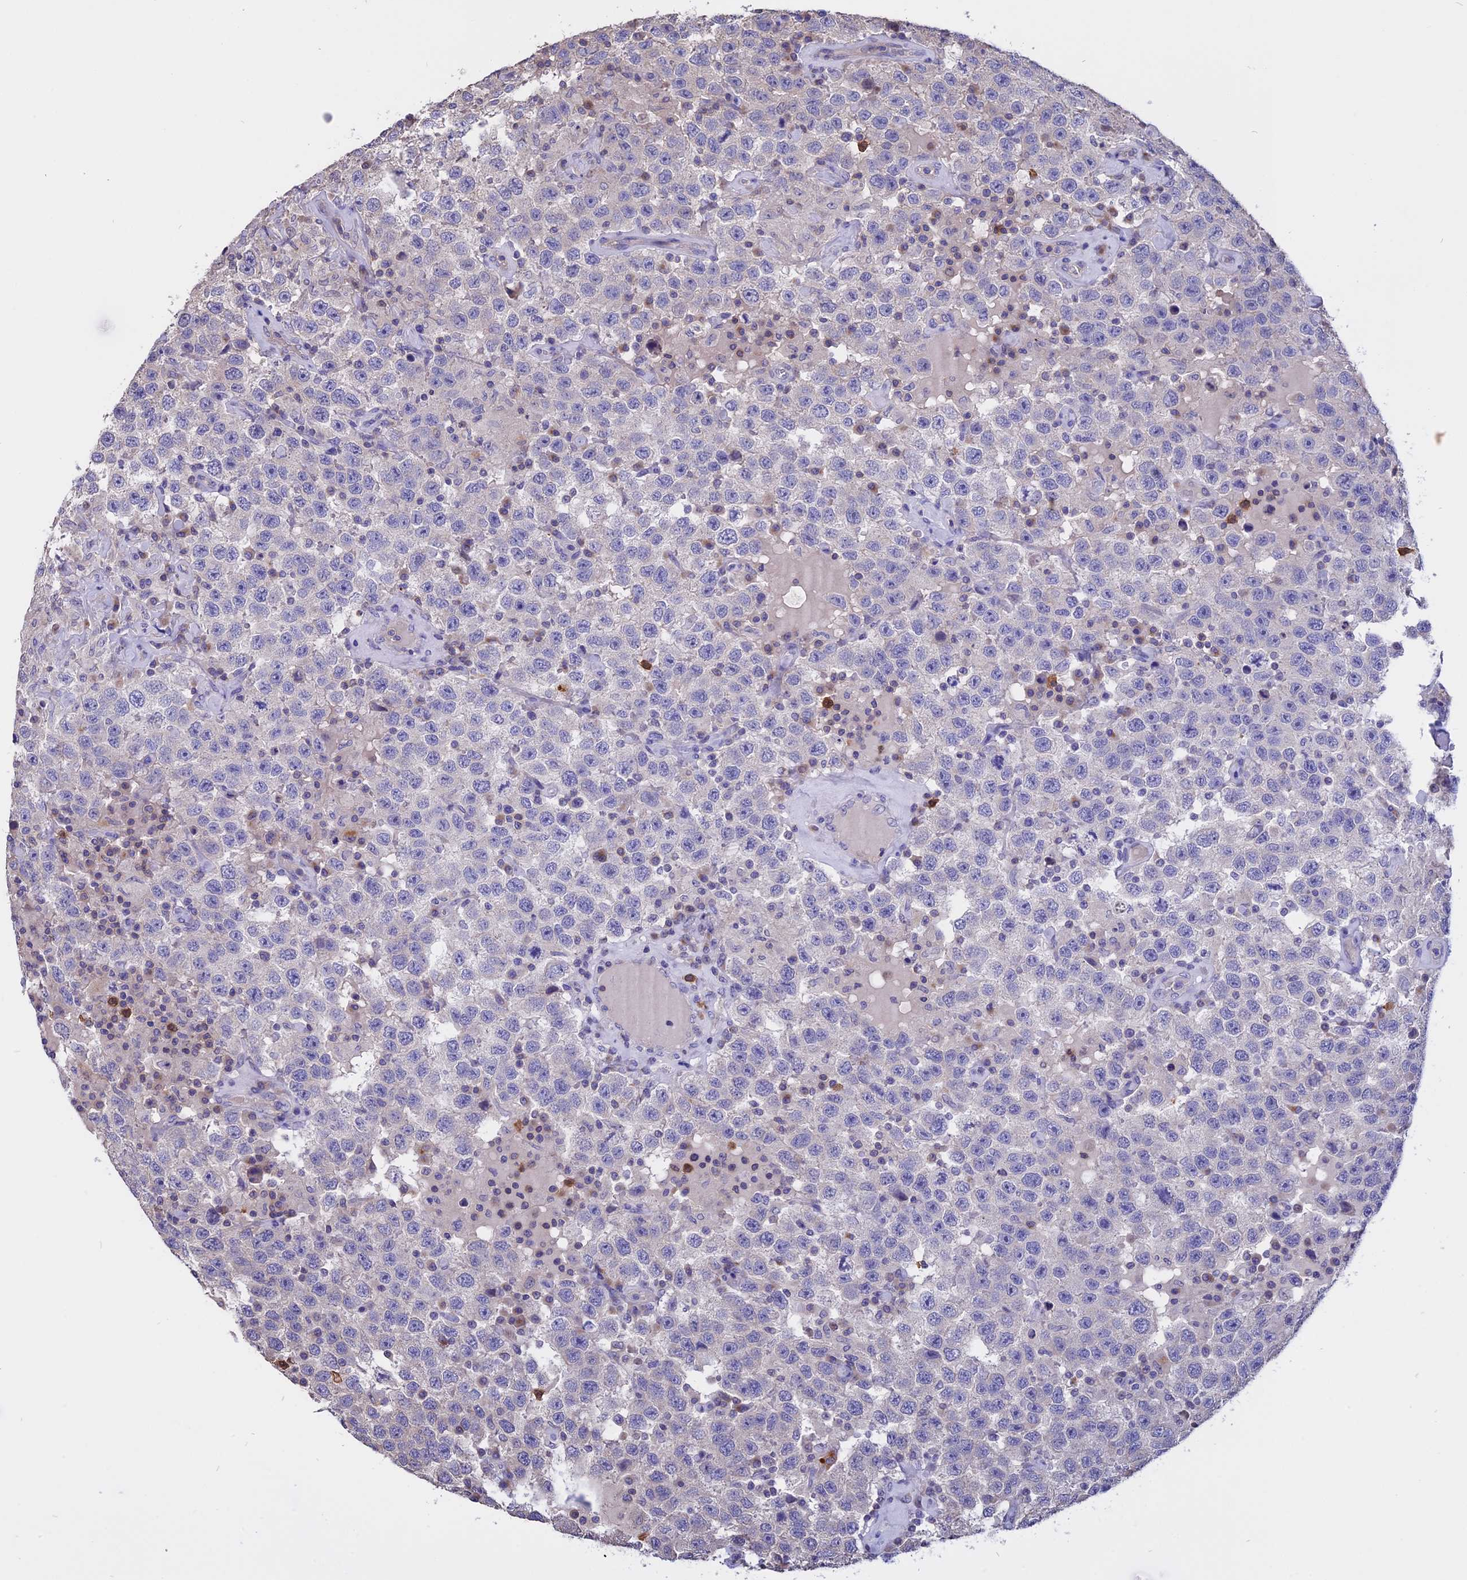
{"staining": {"intensity": "negative", "quantity": "none", "location": "none"}, "tissue": "testis cancer", "cell_type": "Tumor cells", "image_type": "cancer", "snomed": [{"axis": "morphology", "description": "Seminoma, NOS"}, {"axis": "topography", "description": "Testis"}], "caption": "DAB immunohistochemical staining of testis cancer (seminoma) demonstrates no significant positivity in tumor cells. (DAB (3,3'-diaminobenzidine) immunohistochemistry (IHC) visualized using brightfield microscopy, high magnification).", "gene": "CARMIL2", "patient": {"sex": "male", "age": 41}}